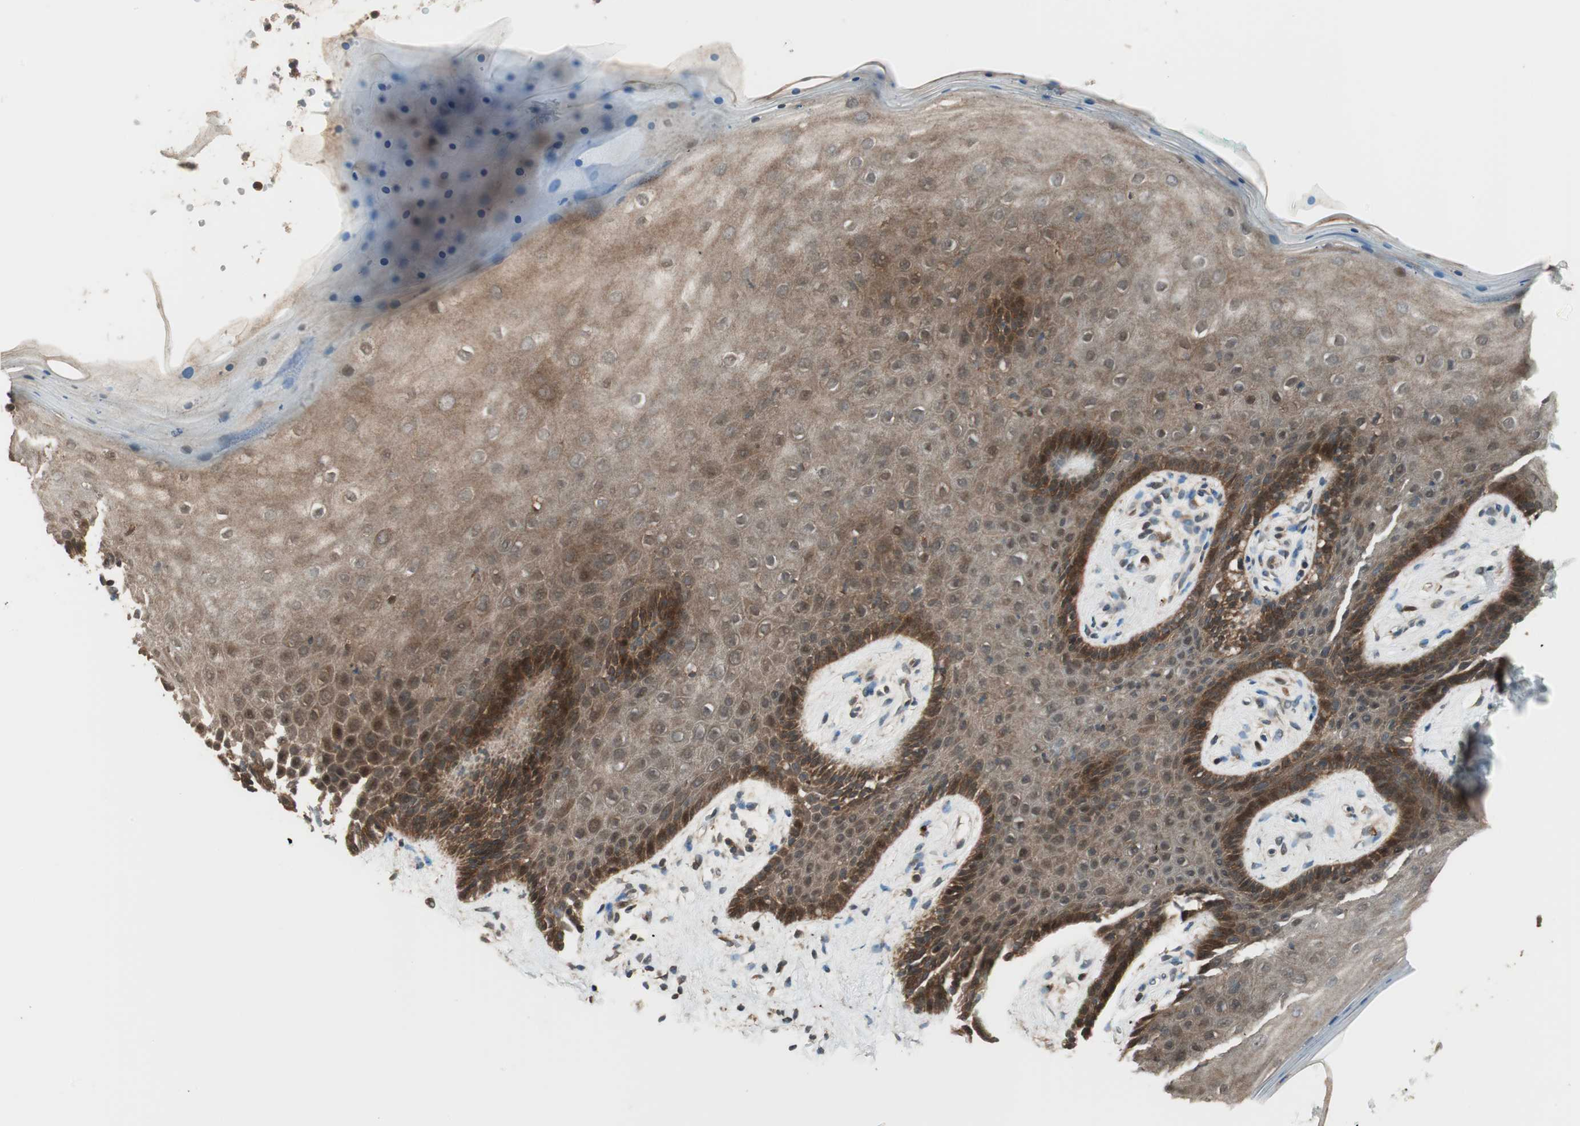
{"staining": {"intensity": "strong", "quantity": ">75%", "location": "cytoplasmic/membranous,nuclear"}, "tissue": "vagina", "cell_type": "Squamous epithelial cells", "image_type": "normal", "snomed": [{"axis": "morphology", "description": "Normal tissue, NOS"}, {"axis": "topography", "description": "Vagina"}], "caption": "IHC photomicrograph of benign vagina: vagina stained using IHC exhibits high levels of strong protein expression localized specifically in the cytoplasmic/membranous,nuclear of squamous epithelial cells, appearing as a cytoplasmic/membranous,nuclear brown color.", "gene": "CNOT4", "patient": {"sex": "female", "age": 44}}